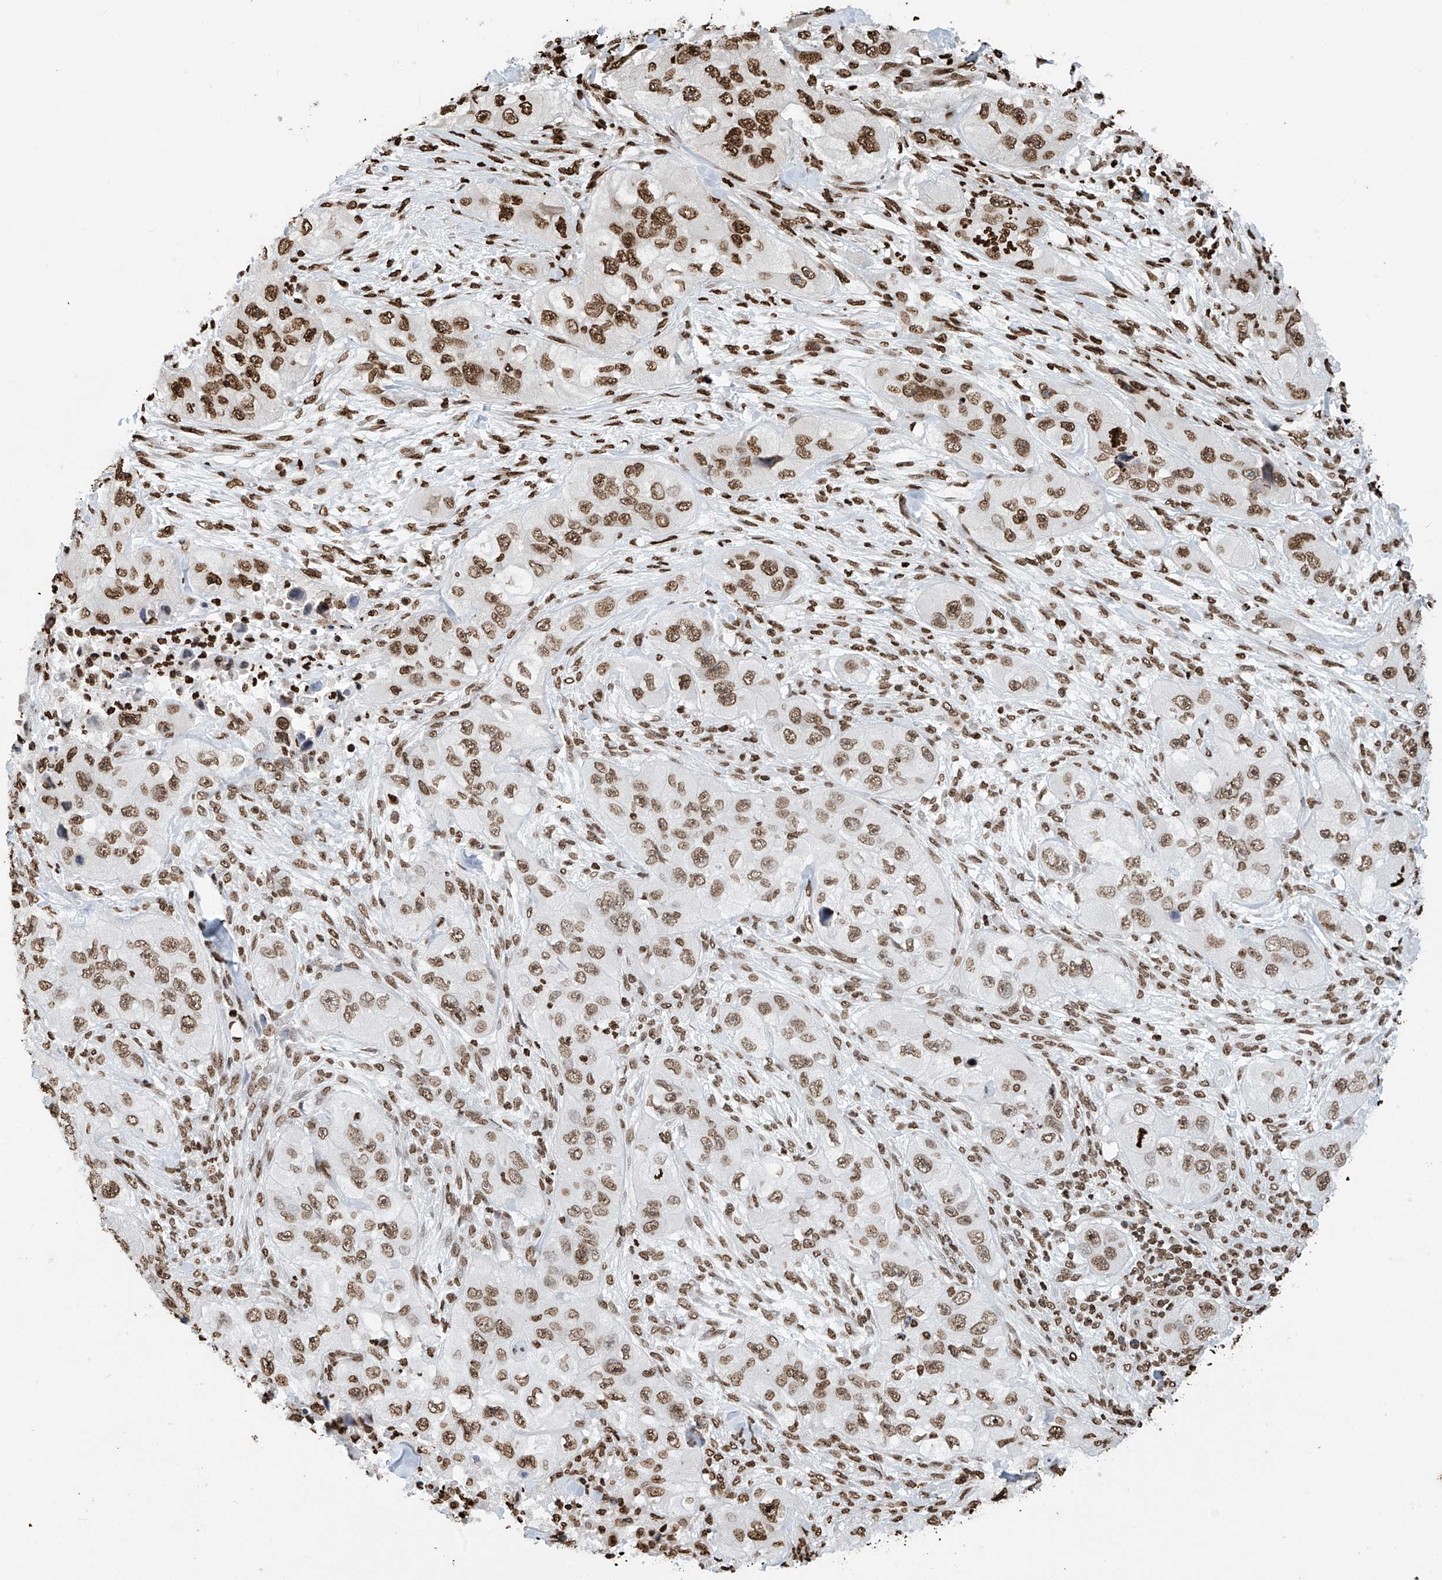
{"staining": {"intensity": "moderate", "quantity": ">75%", "location": "nuclear"}, "tissue": "skin cancer", "cell_type": "Tumor cells", "image_type": "cancer", "snomed": [{"axis": "morphology", "description": "Squamous cell carcinoma, NOS"}, {"axis": "topography", "description": "Skin"}, {"axis": "topography", "description": "Subcutis"}], "caption": "Brown immunohistochemical staining in human skin cancer (squamous cell carcinoma) reveals moderate nuclear positivity in about >75% of tumor cells.", "gene": "DPPA2", "patient": {"sex": "male", "age": 73}}